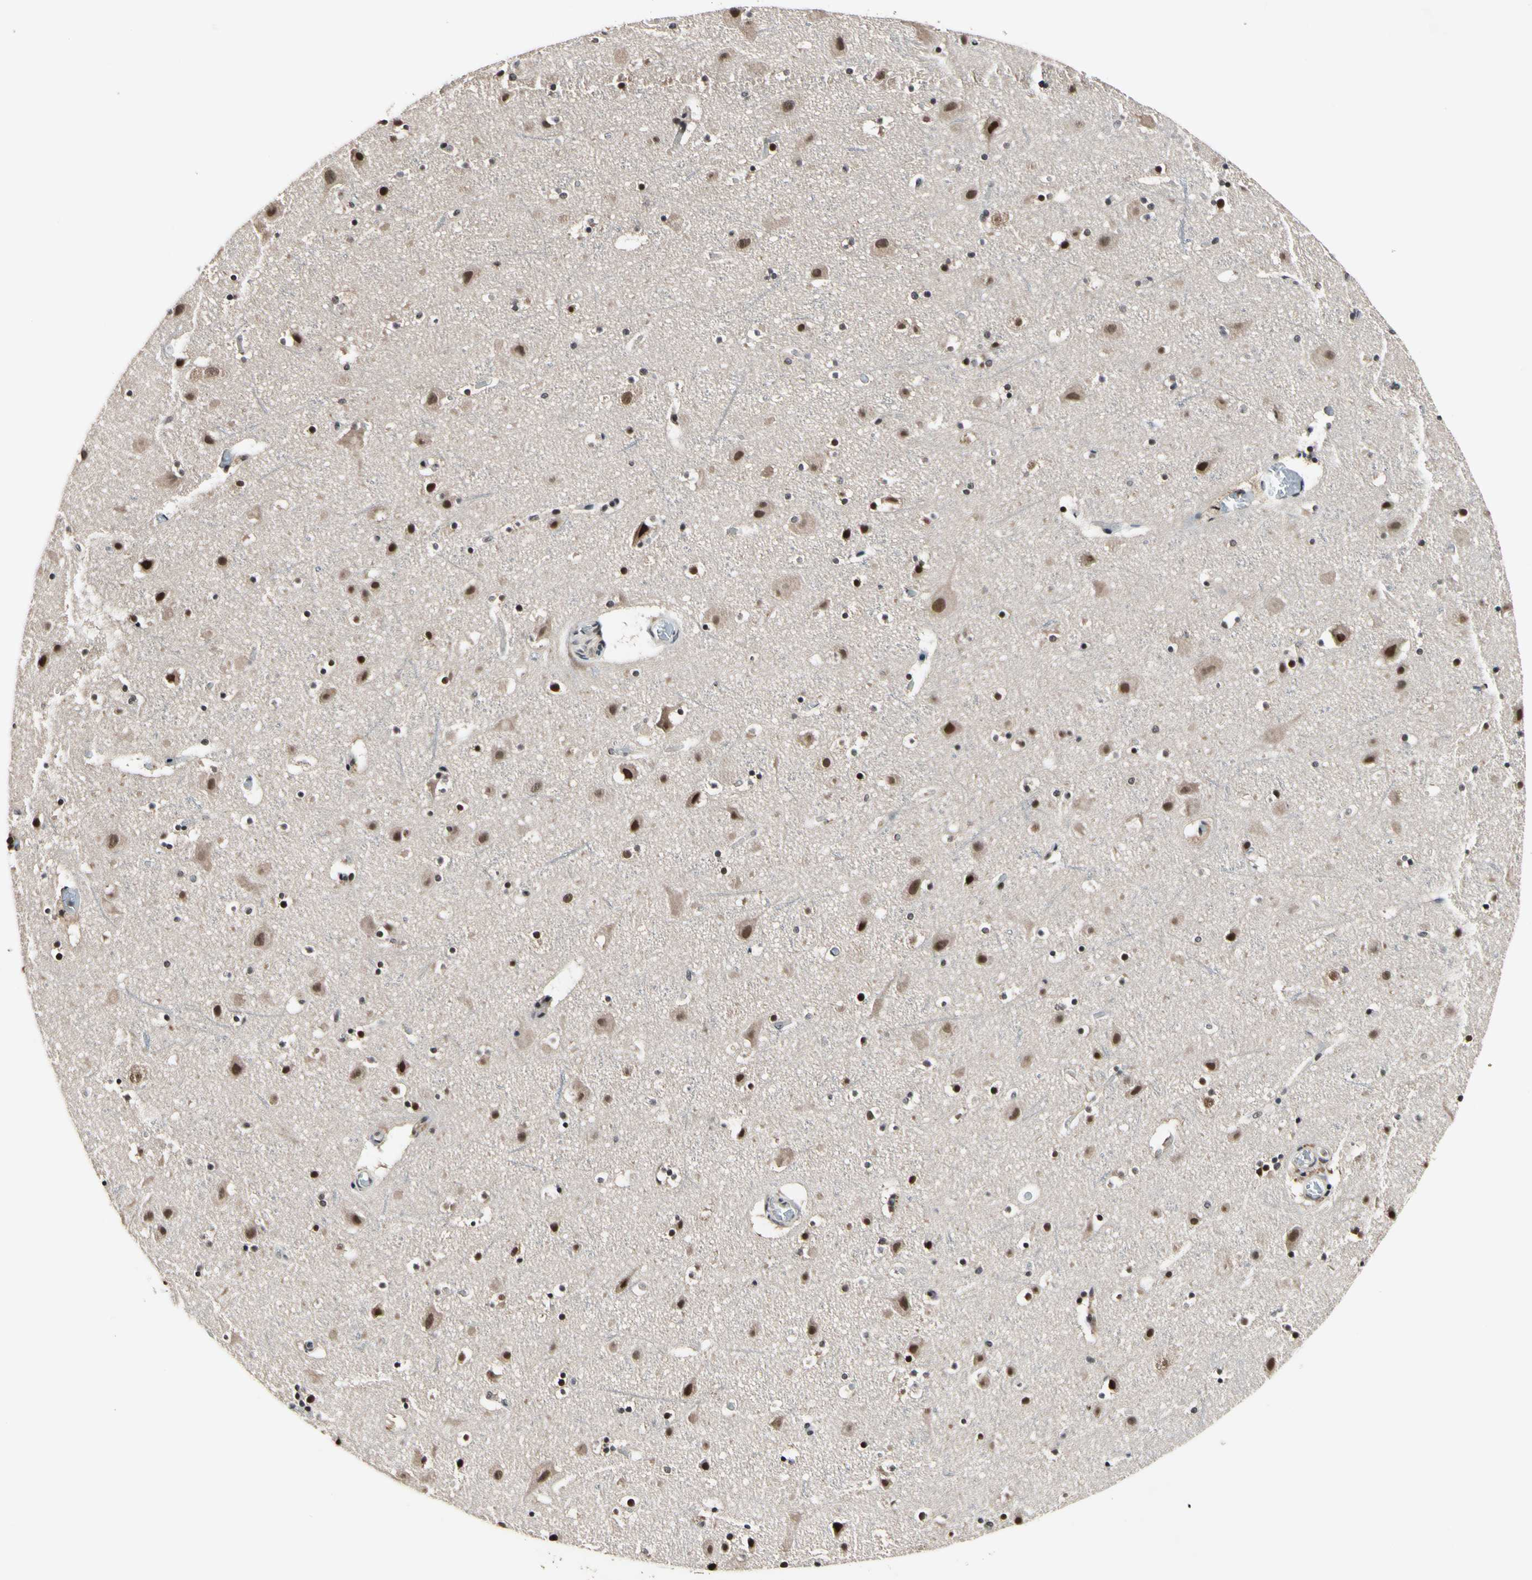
{"staining": {"intensity": "moderate", "quantity": "<25%", "location": "nuclear"}, "tissue": "cerebral cortex", "cell_type": "Endothelial cells", "image_type": "normal", "snomed": [{"axis": "morphology", "description": "Normal tissue, NOS"}, {"axis": "topography", "description": "Cerebral cortex"}], "caption": "IHC histopathology image of unremarkable cerebral cortex: cerebral cortex stained using immunohistochemistry (IHC) exhibits low levels of moderate protein expression localized specifically in the nuclear of endothelial cells, appearing as a nuclear brown color.", "gene": "PSMD10", "patient": {"sex": "male", "age": 45}}